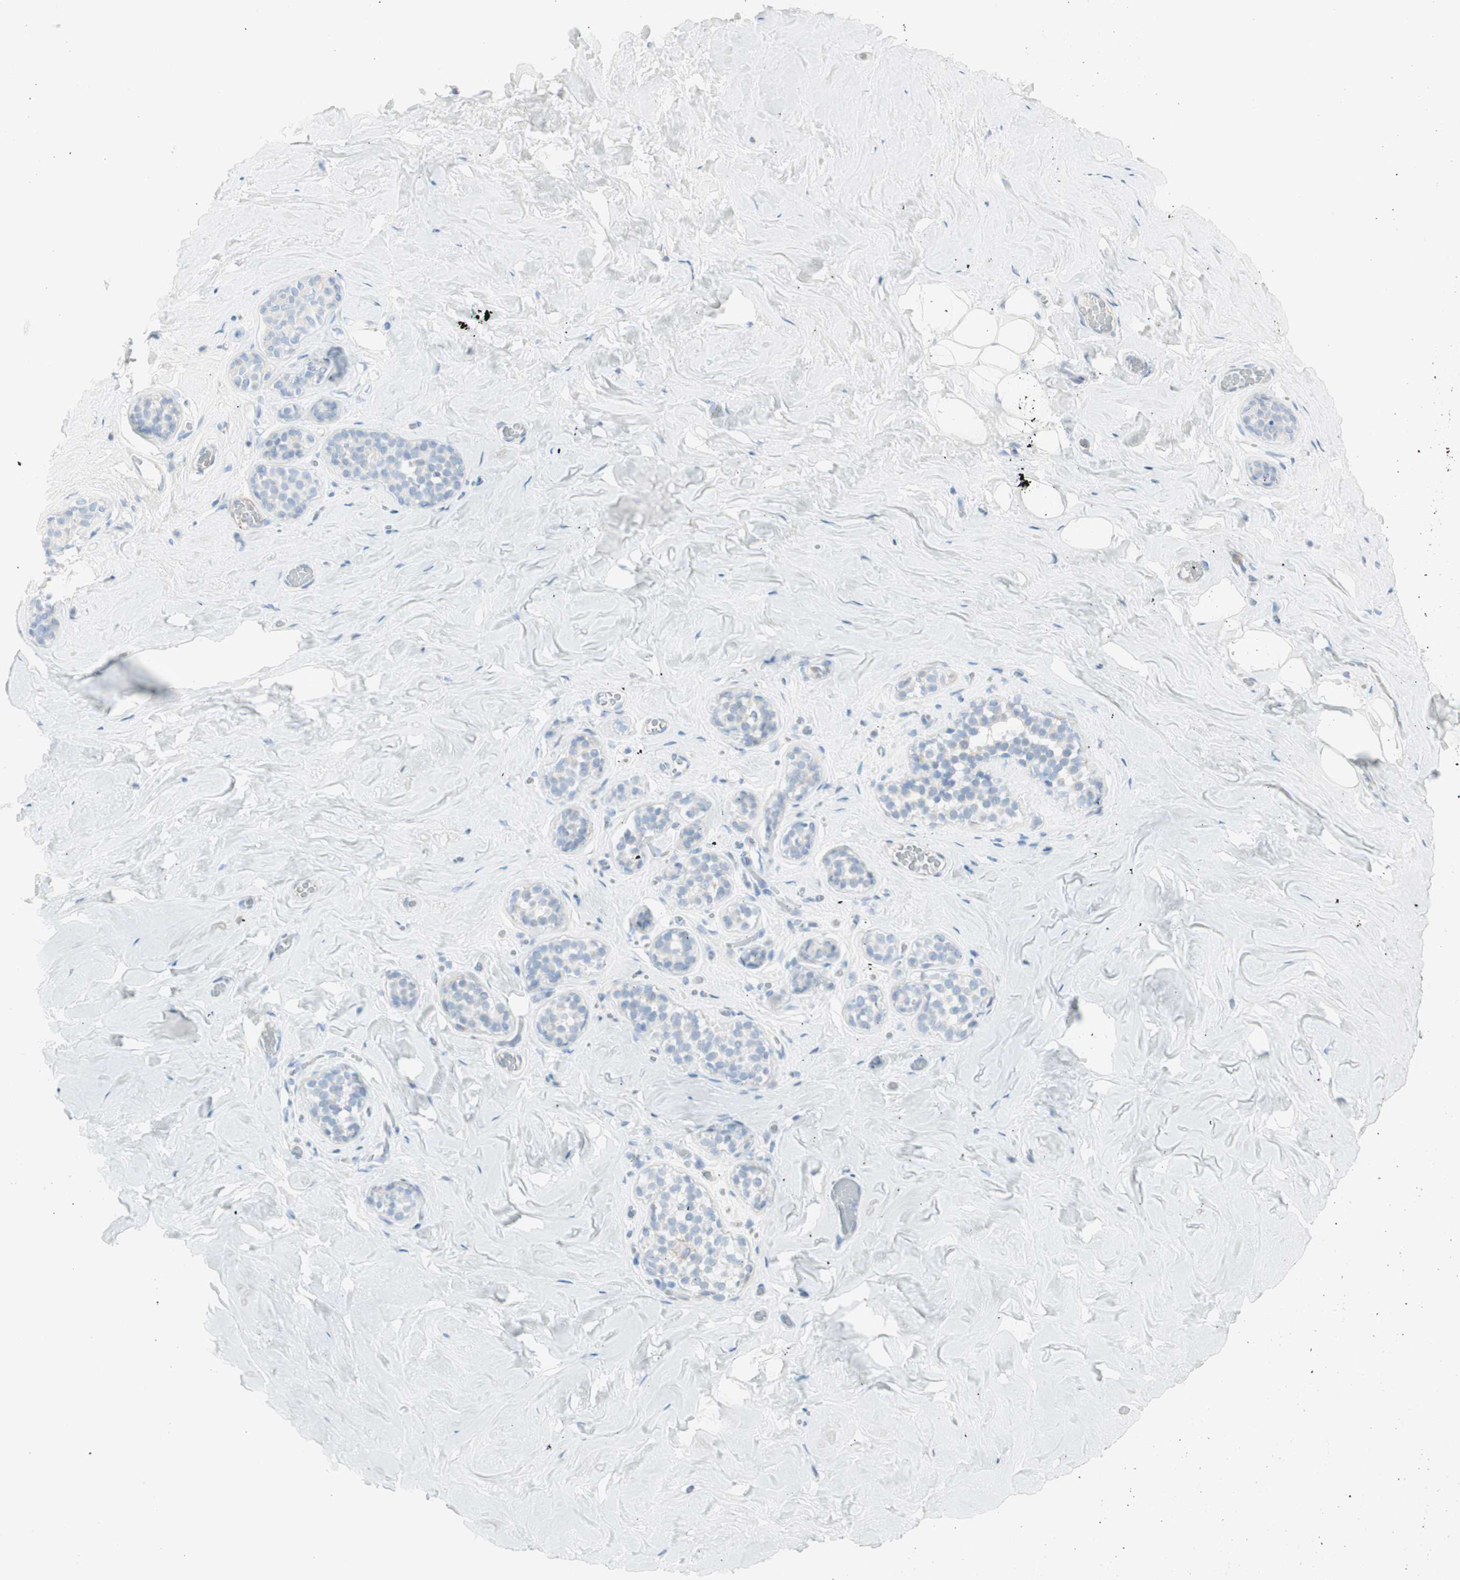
{"staining": {"intensity": "negative", "quantity": "none", "location": "none"}, "tissue": "breast", "cell_type": "Adipocytes", "image_type": "normal", "snomed": [{"axis": "morphology", "description": "Normal tissue, NOS"}, {"axis": "topography", "description": "Breast"}], "caption": "Breast was stained to show a protein in brown. There is no significant positivity in adipocytes. (Brightfield microscopy of DAB (3,3'-diaminobenzidine) IHC at high magnification).", "gene": "CDHR5", "patient": {"sex": "female", "age": 75}}